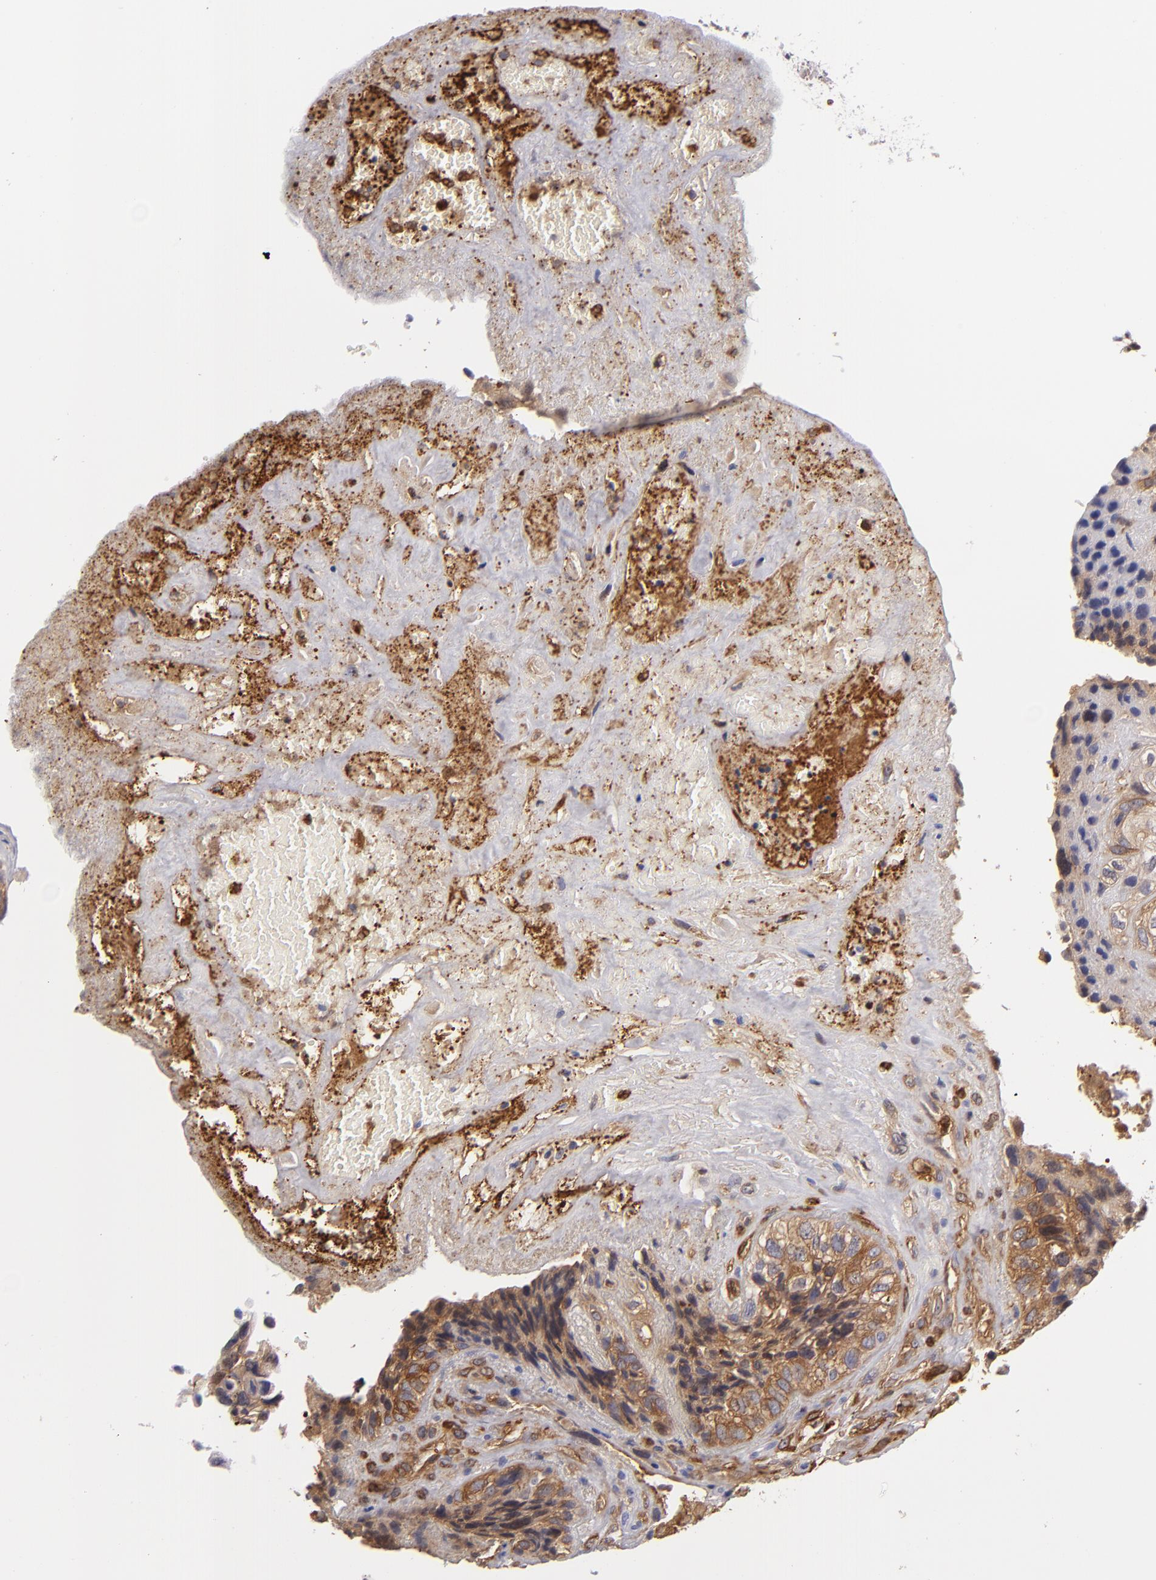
{"staining": {"intensity": "moderate", "quantity": ">75%", "location": "cytoplasmic/membranous"}, "tissue": "breast cancer", "cell_type": "Tumor cells", "image_type": "cancer", "snomed": [{"axis": "morphology", "description": "Neoplasm, malignant, NOS"}, {"axis": "topography", "description": "Breast"}], "caption": "Human breast cancer (malignant neoplasm) stained with a protein marker exhibits moderate staining in tumor cells.", "gene": "VCL", "patient": {"sex": "female", "age": 50}}